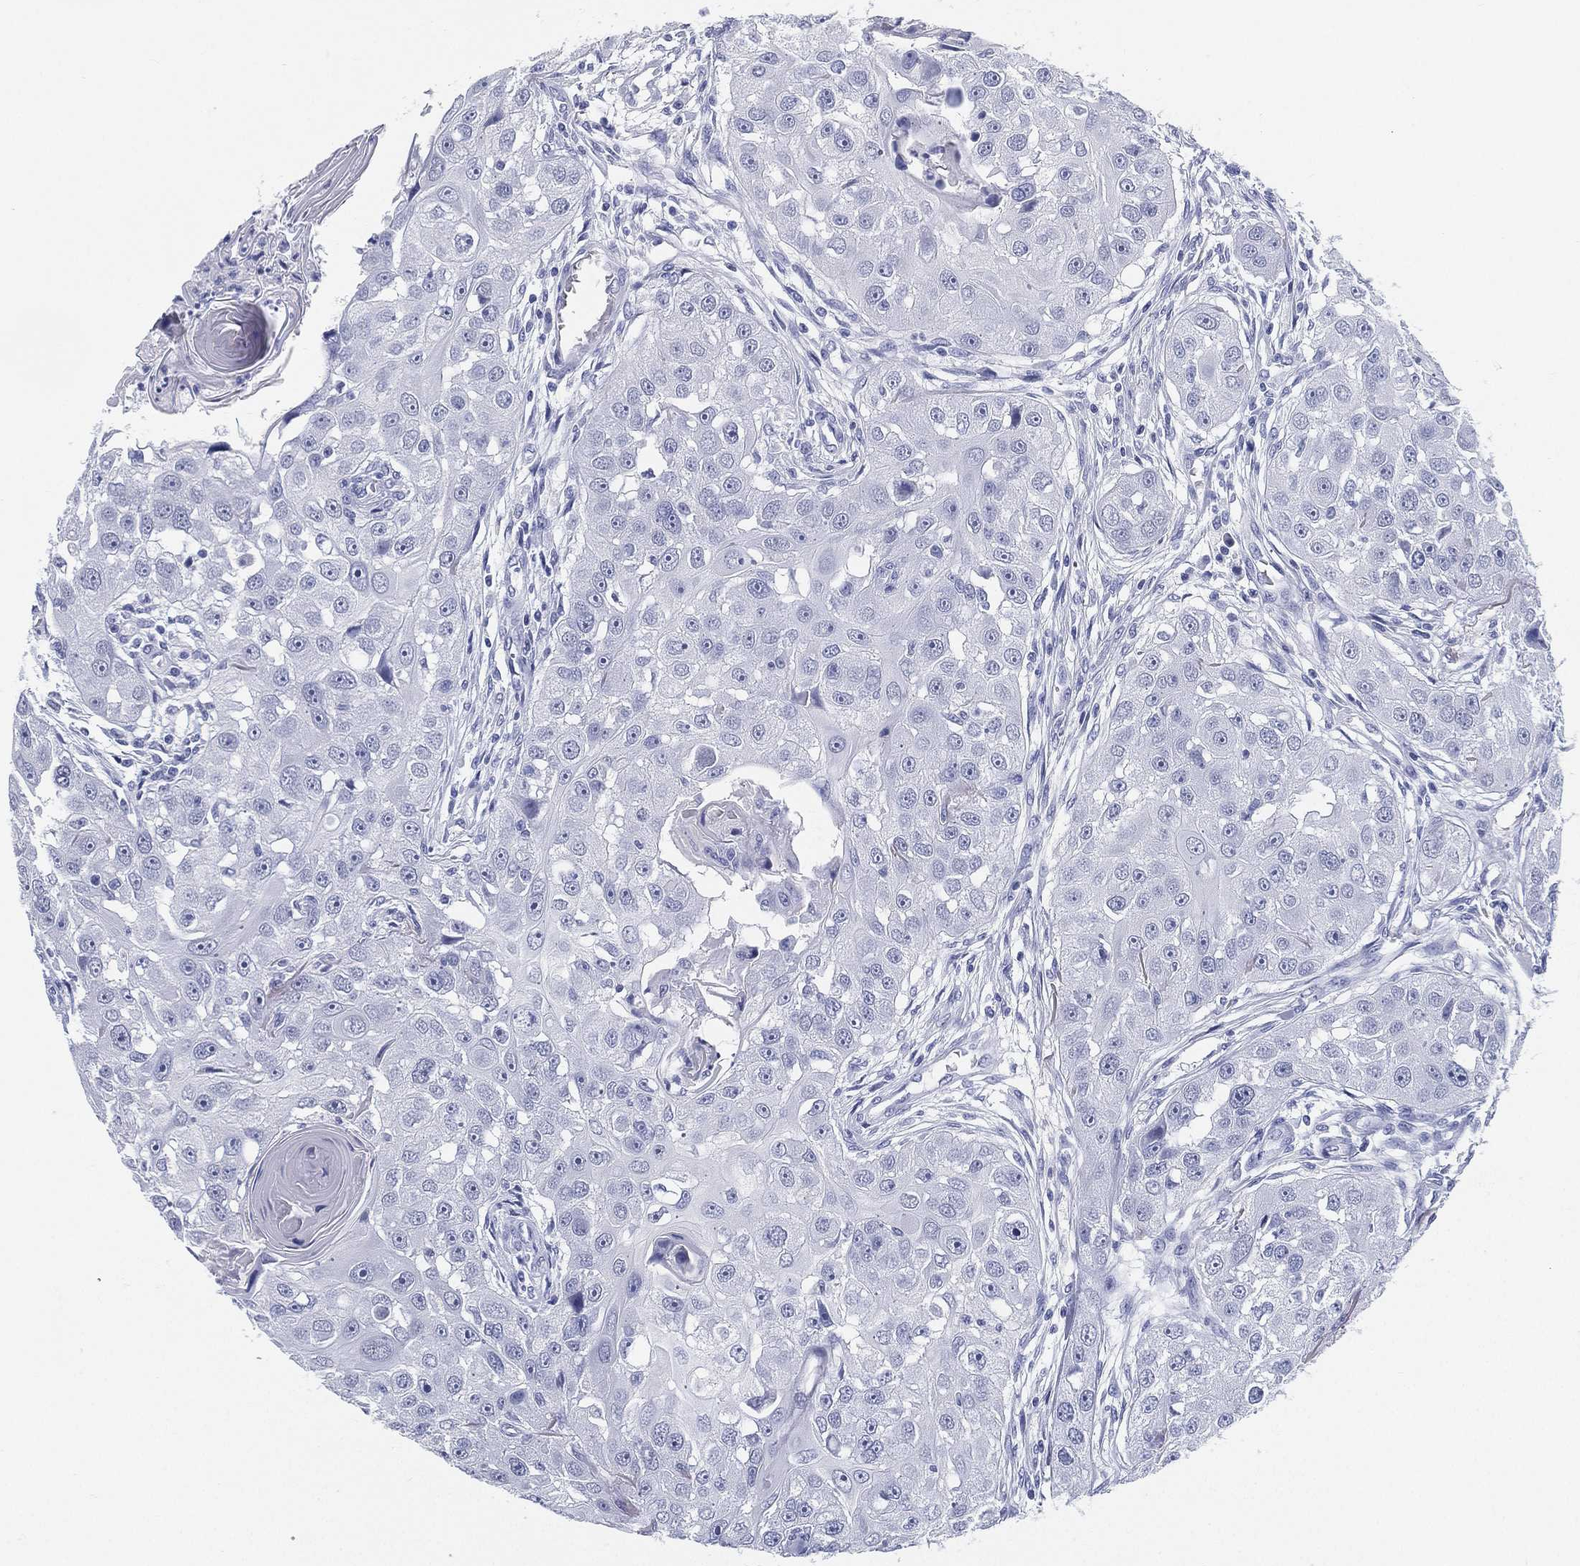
{"staining": {"intensity": "negative", "quantity": "none", "location": "none"}, "tissue": "head and neck cancer", "cell_type": "Tumor cells", "image_type": "cancer", "snomed": [{"axis": "morphology", "description": "Squamous cell carcinoma, NOS"}, {"axis": "topography", "description": "Head-Neck"}], "caption": "Human squamous cell carcinoma (head and neck) stained for a protein using immunohistochemistry (IHC) shows no staining in tumor cells.", "gene": "ATP1B2", "patient": {"sex": "male", "age": 51}}